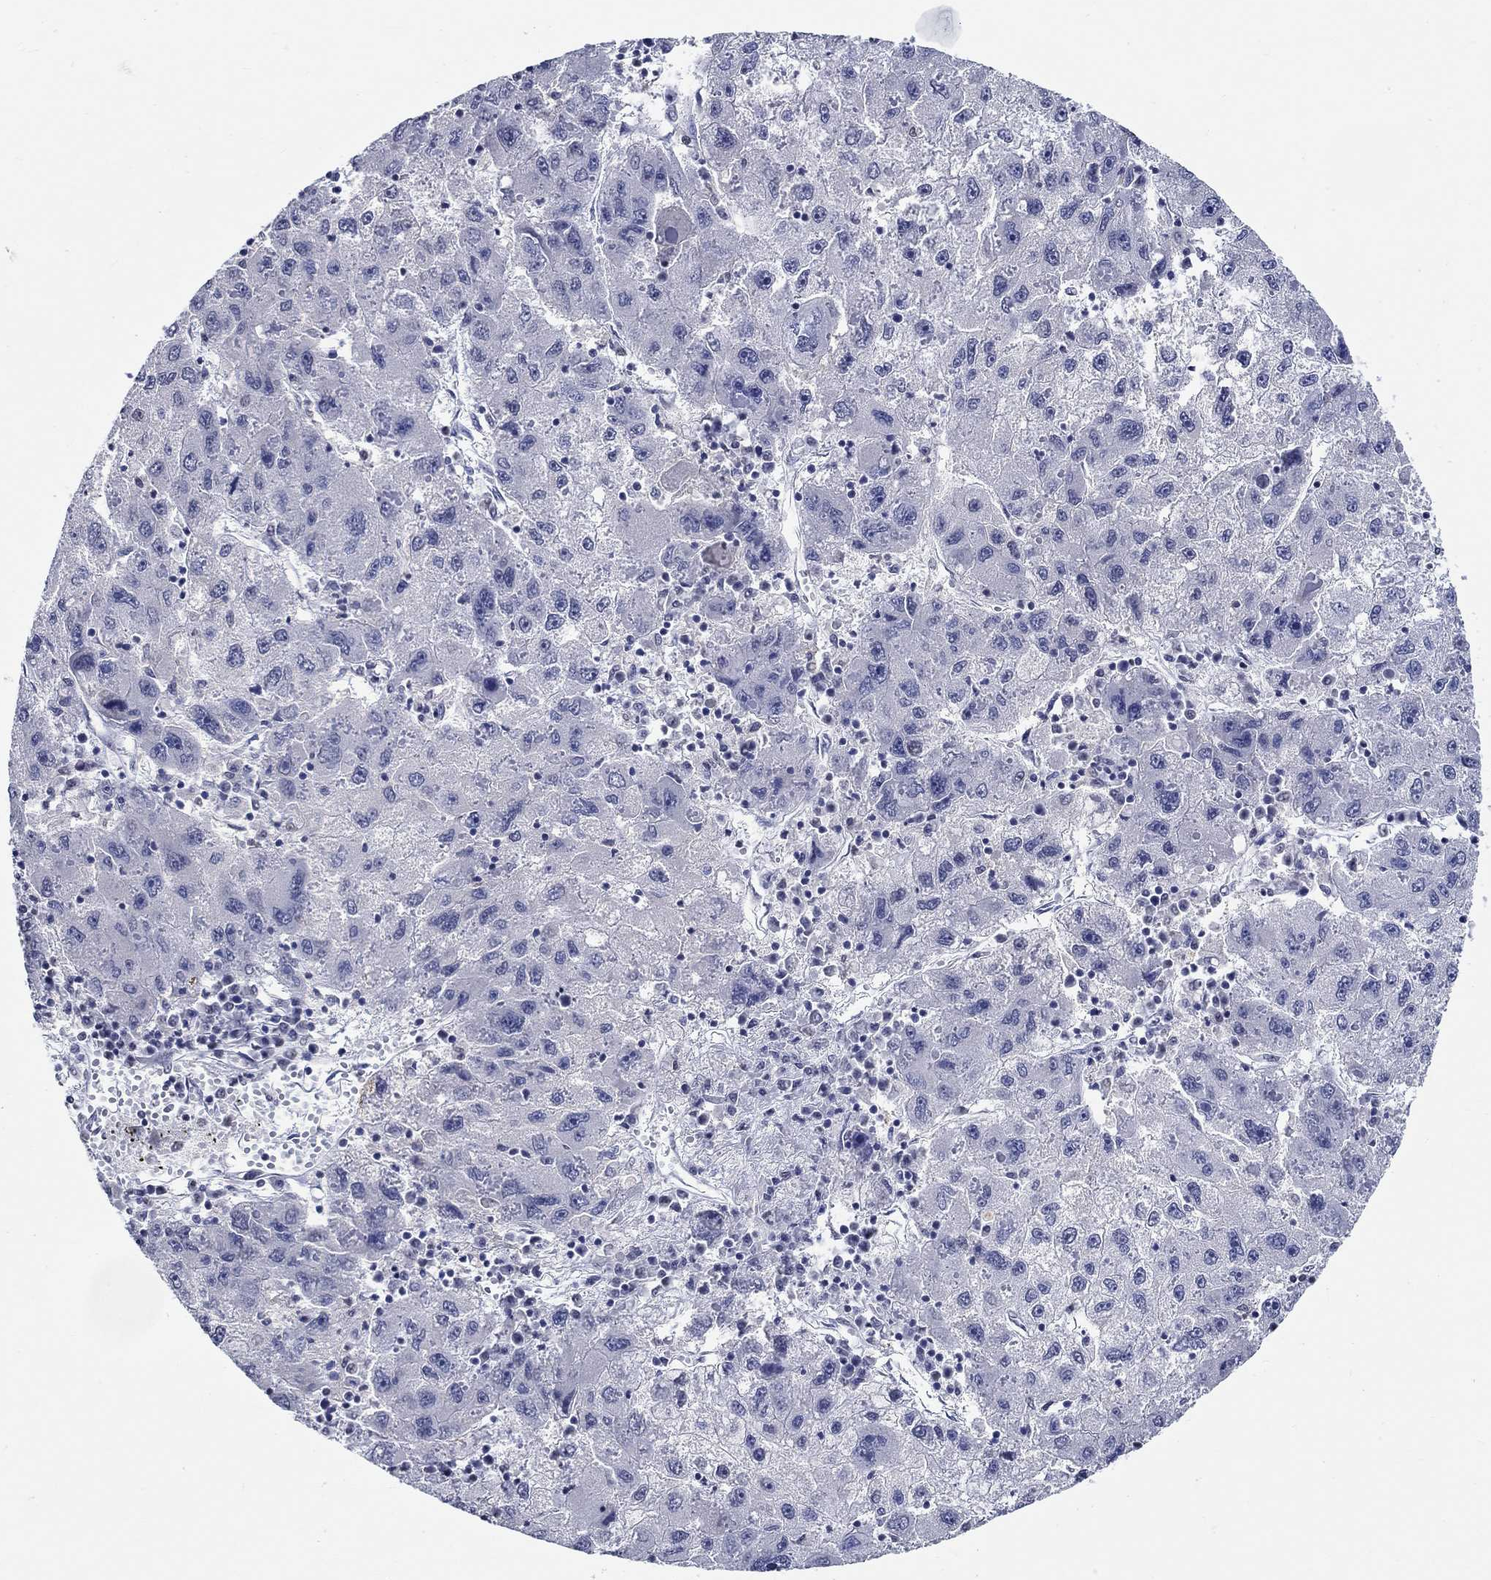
{"staining": {"intensity": "negative", "quantity": "none", "location": "none"}, "tissue": "liver cancer", "cell_type": "Tumor cells", "image_type": "cancer", "snomed": [{"axis": "morphology", "description": "Carcinoma, Hepatocellular, NOS"}, {"axis": "topography", "description": "Liver"}], "caption": "Human liver cancer stained for a protein using IHC displays no staining in tumor cells.", "gene": "PDE1B", "patient": {"sex": "male", "age": 75}}